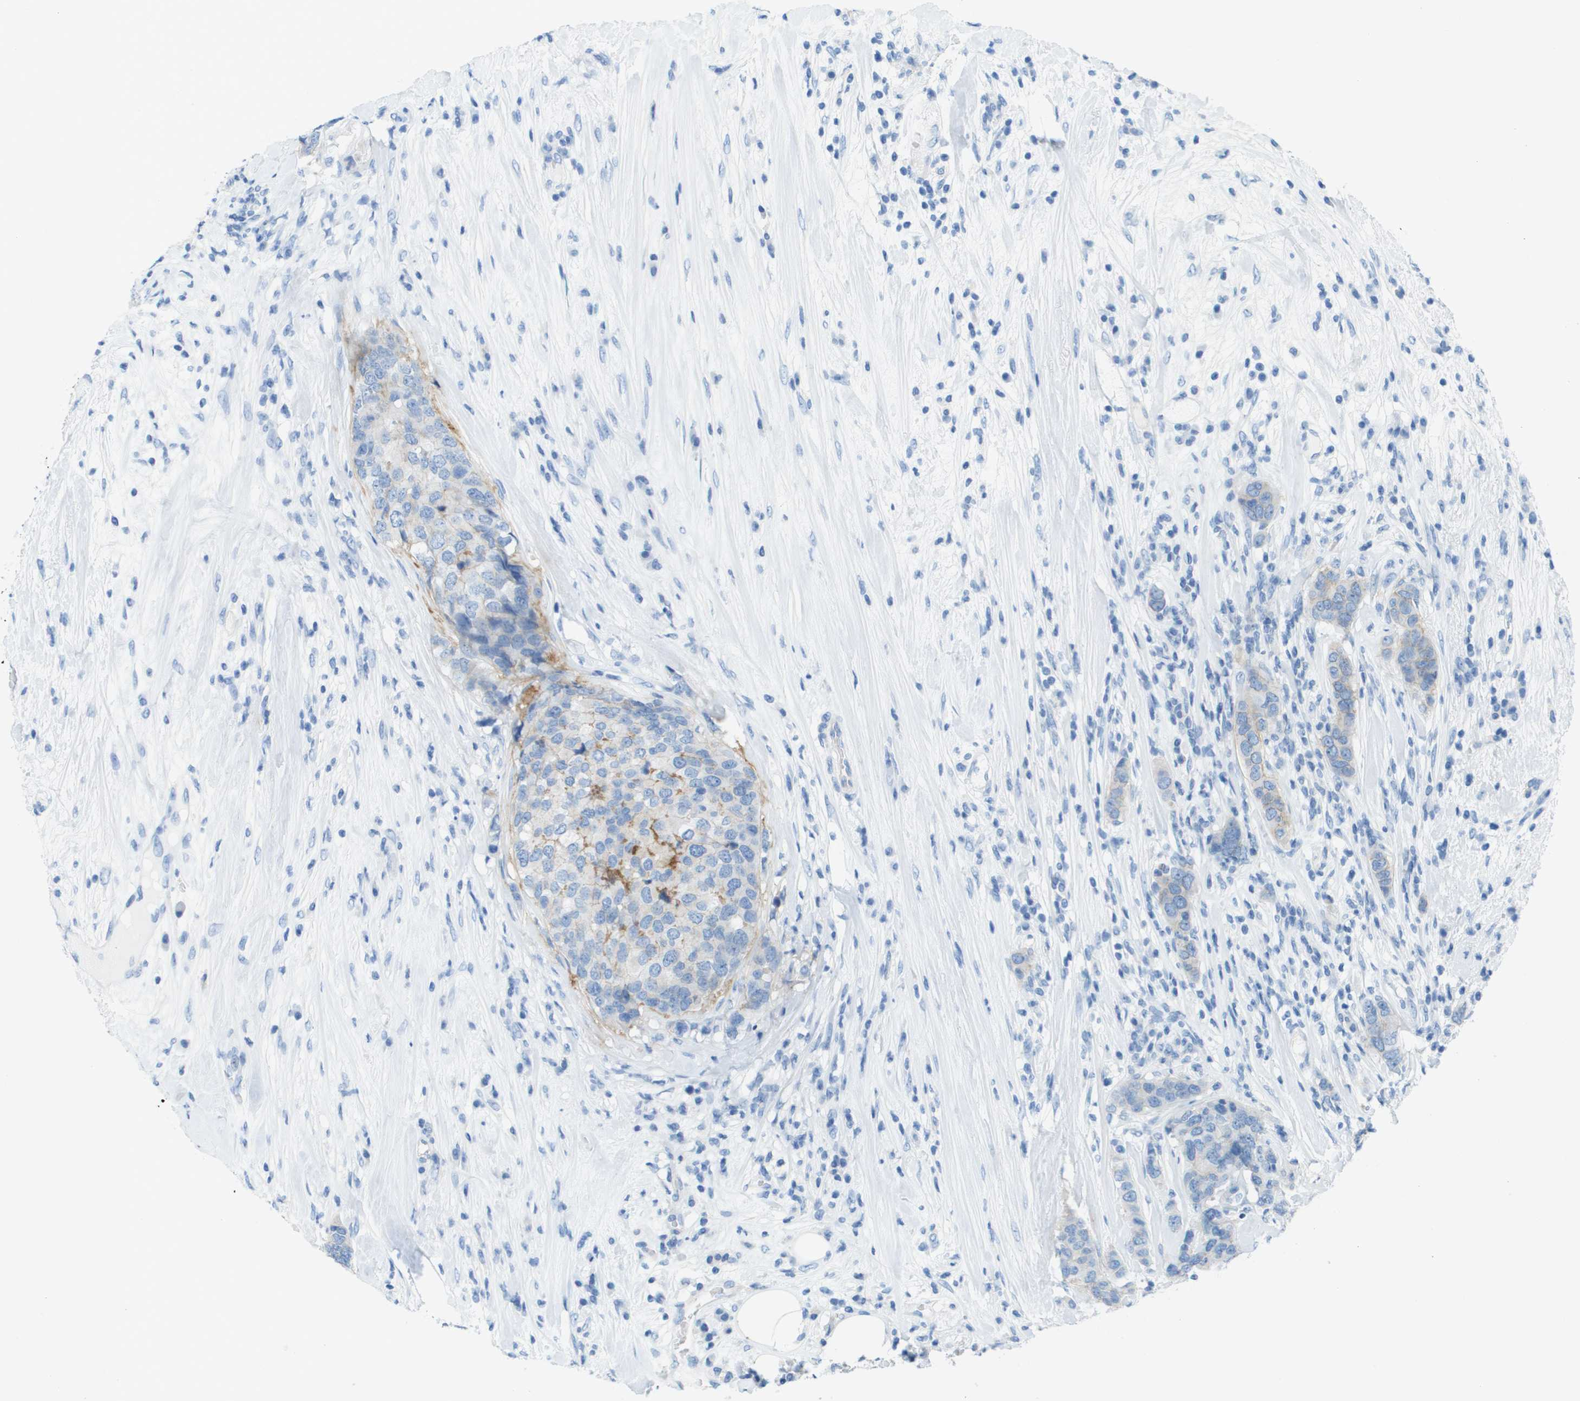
{"staining": {"intensity": "weak", "quantity": "<25%", "location": "cytoplasmic/membranous"}, "tissue": "breast cancer", "cell_type": "Tumor cells", "image_type": "cancer", "snomed": [{"axis": "morphology", "description": "Lobular carcinoma"}, {"axis": "topography", "description": "Breast"}], "caption": "Immunohistochemical staining of breast lobular carcinoma demonstrates no significant staining in tumor cells. Brightfield microscopy of IHC stained with DAB (3,3'-diaminobenzidine) (brown) and hematoxylin (blue), captured at high magnification.", "gene": "CD46", "patient": {"sex": "female", "age": 59}}